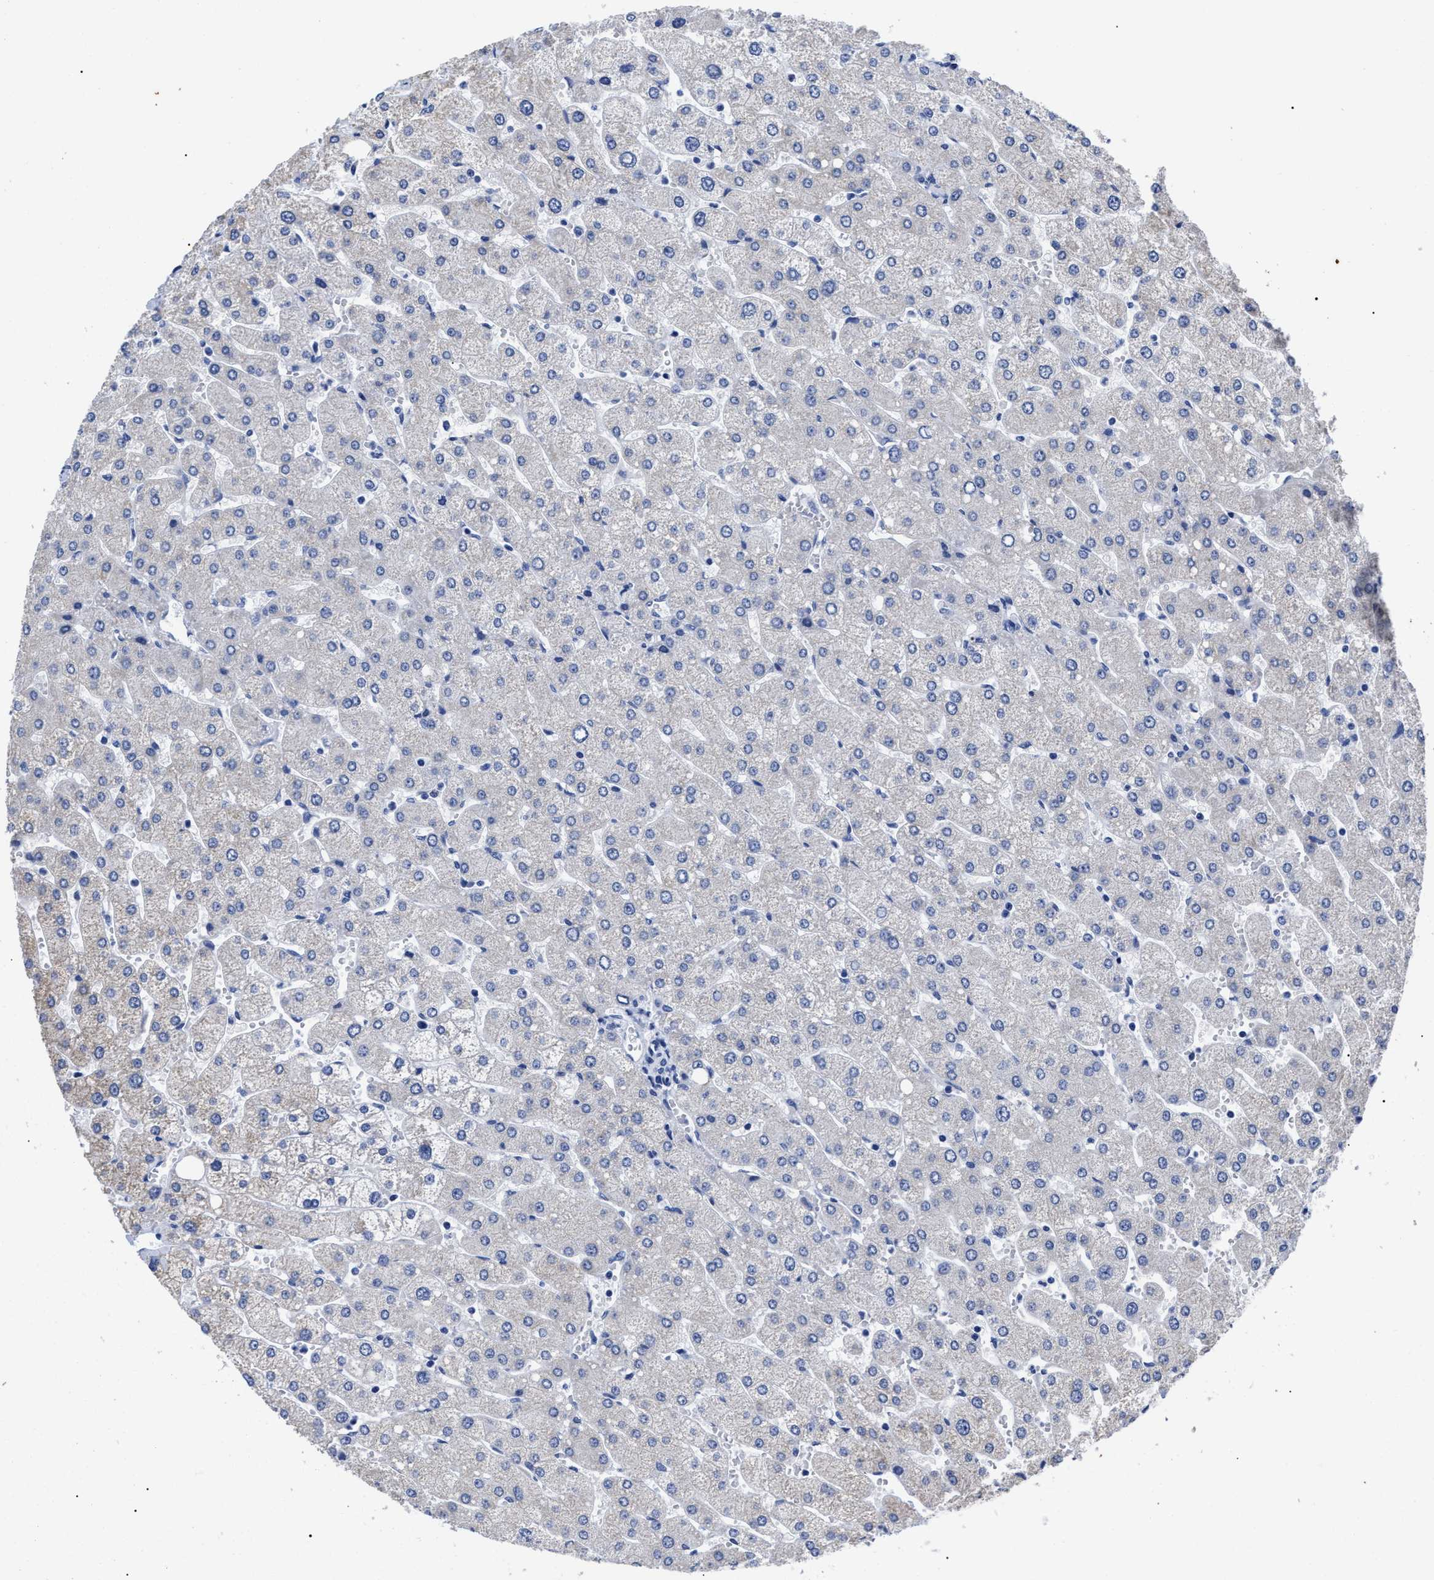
{"staining": {"intensity": "negative", "quantity": "none", "location": "none"}, "tissue": "liver", "cell_type": "Cholangiocytes", "image_type": "normal", "snomed": [{"axis": "morphology", "description": "Normal tissue, NOS"}, {"axis": "topography", "description": "Liver"}], "caption": "An IHC image of unremarkable liver is shown. There is no staining in cholangiocytes of liver. (DAB (3,3'-diaminobenzidine) IHC, high magnification).", "gene": "ALPG", "patient": {"sex": "male", "age": 55}}